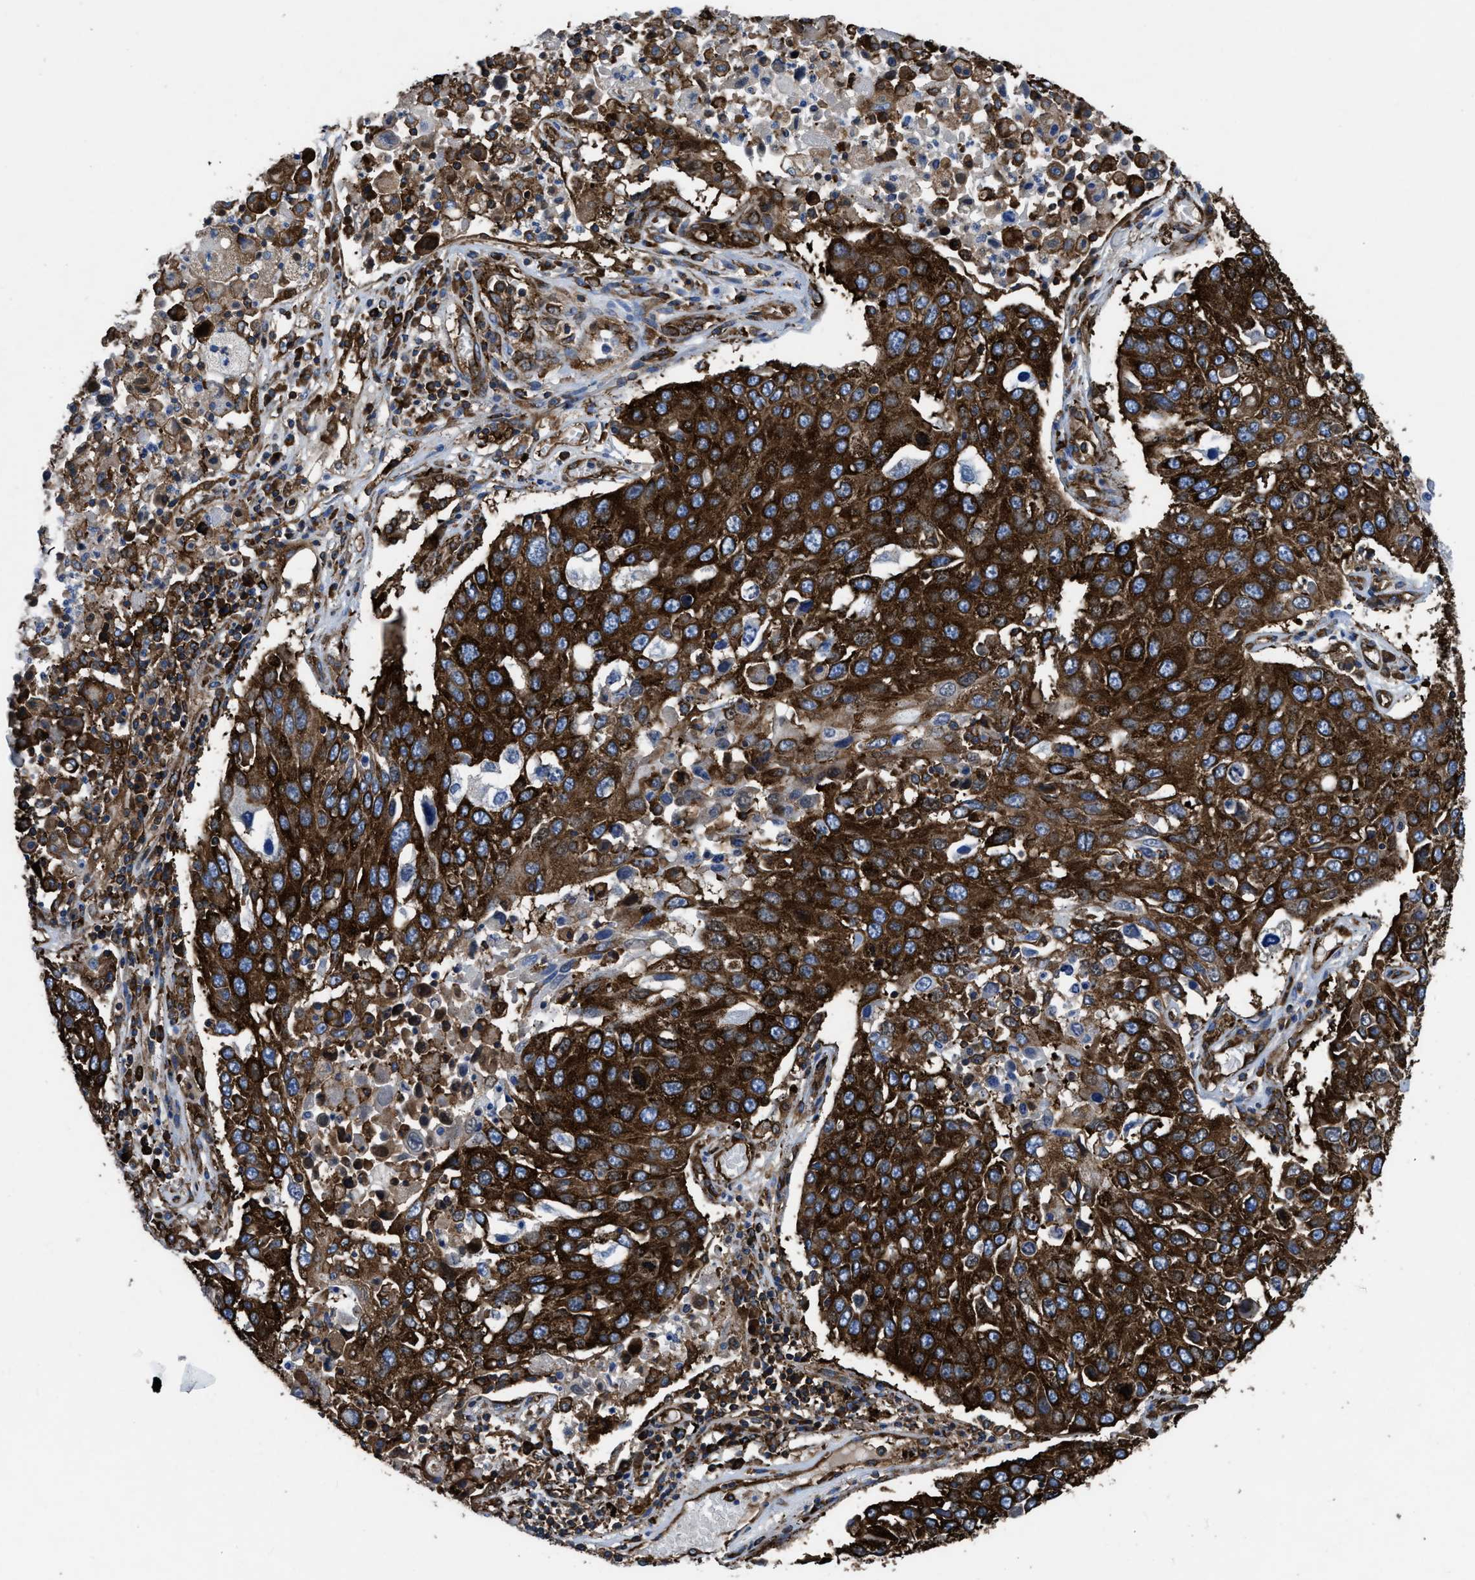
{"staining": {"intensity": "strong", "quantity": ">75%", "location": "cytoplasmic/membranous"}, "tissue": "lung cancer", "cell_type": "Tumor cells", "image_type": "cancer", "snomed": [{"axis": "morphology", "description": "Squamous cell carcinoma, NOS"}, {"axis": "topography", "description": "Lung"}], "caption": "Strong cytoplasmic/membranous protein positivity is seen in about >75% of tumor cells in lung cancer.", "gene": "CAPRIN1", "patient": {"sex": "male", "age": 65}}